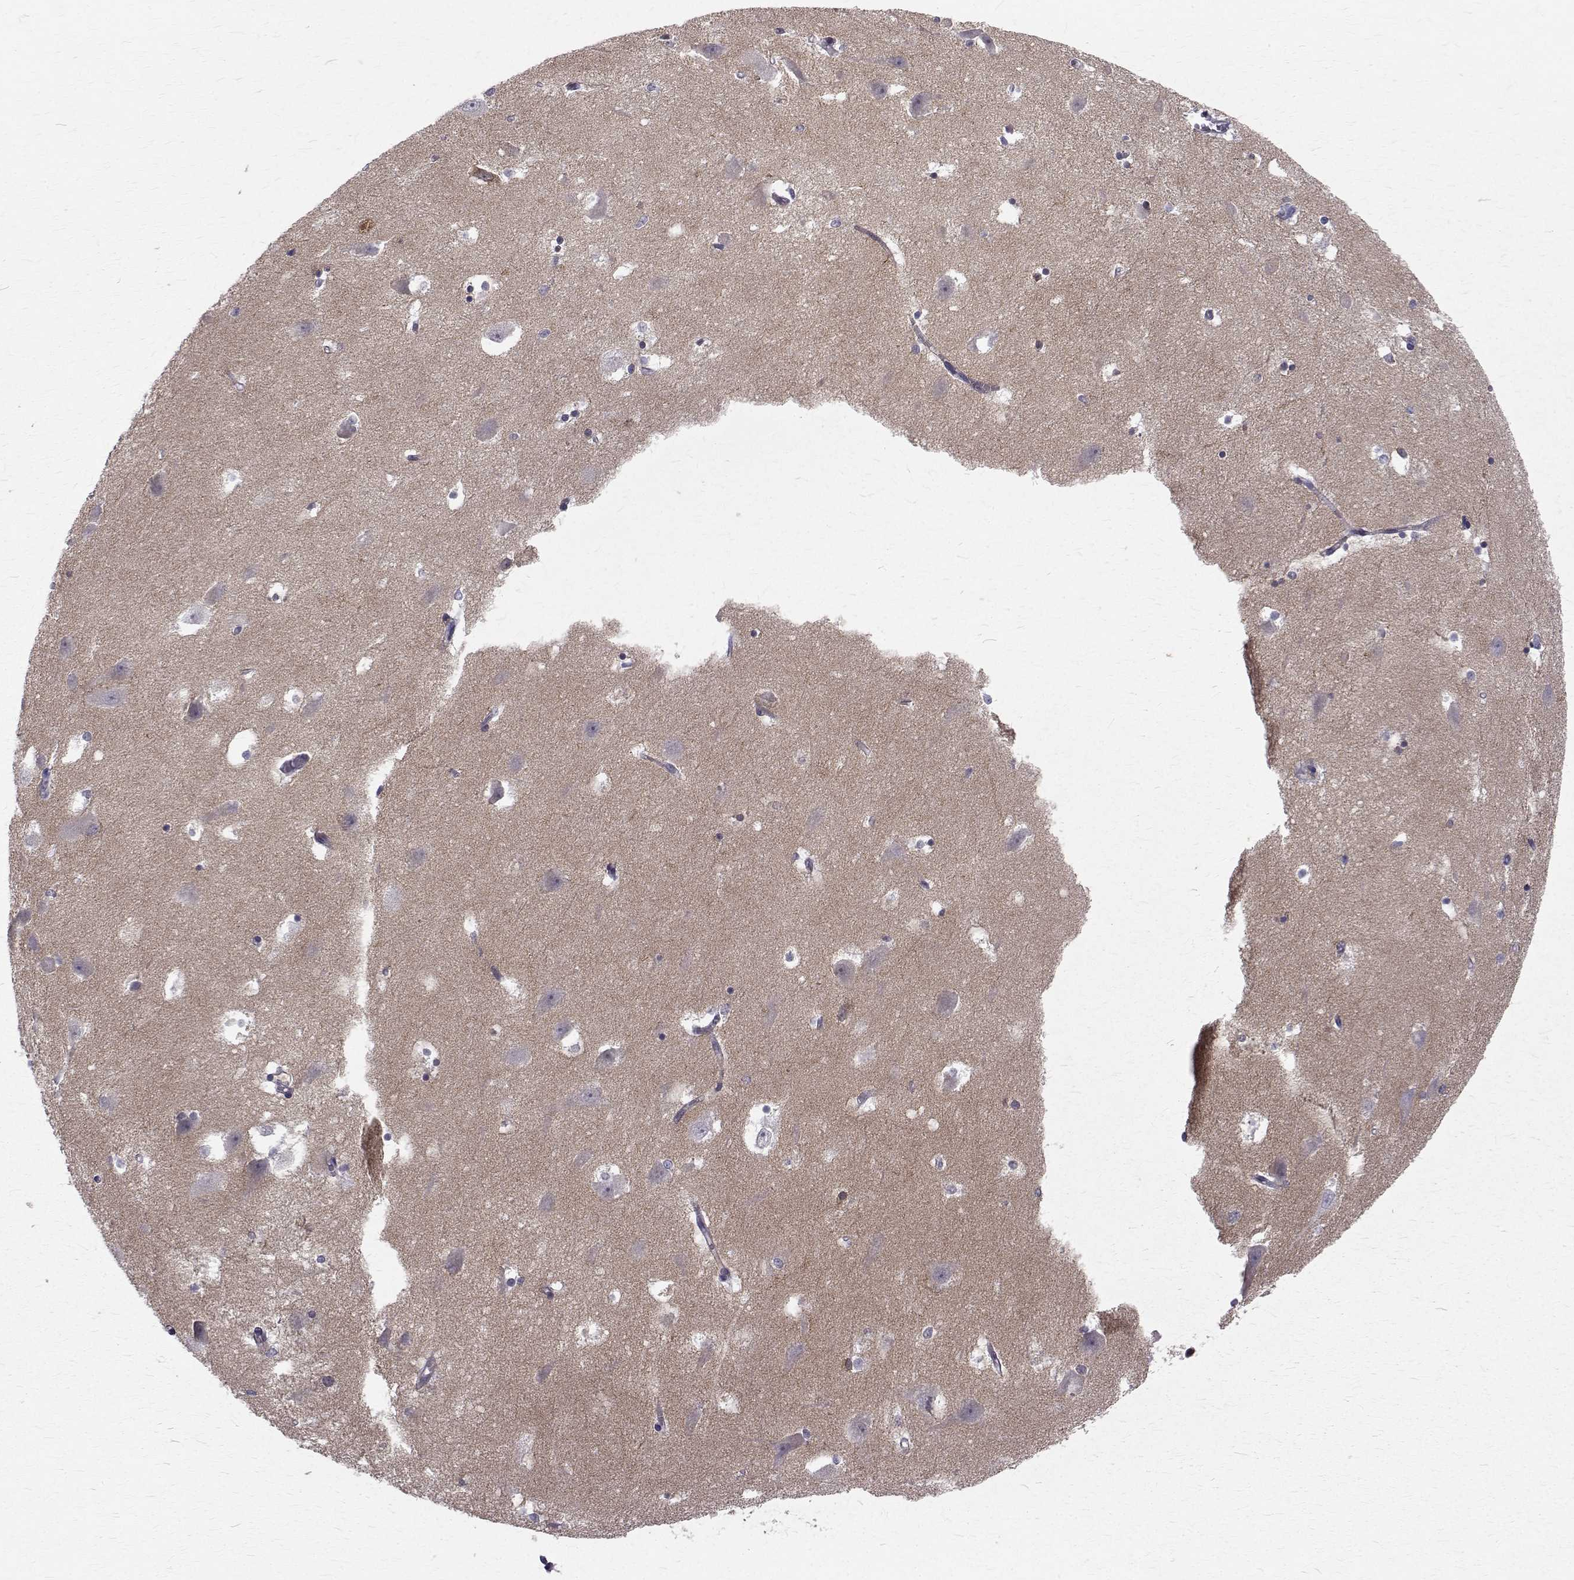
{"staining": {"intensity": "negative", "quantity": "none", "location": "none"}, "tissue": "hippocampus", "cell_type": "Glial cells", "image_type": "normal", "snomed": [{"axis": "morphology", "description": "Normal tissue, NOS"}, {"axis": "topography", "description": "Hippocampus"}], "caption": "Immunohistochemistry (IHC) photomicrograph of benign hippocampus: human hippocampus stained with DAB (3,3'-diaminobenzidine) displays no significant protein expression in glial cells.", "gene": "ARFGAP1", "patient": {"sex": "male", "age": 58}}